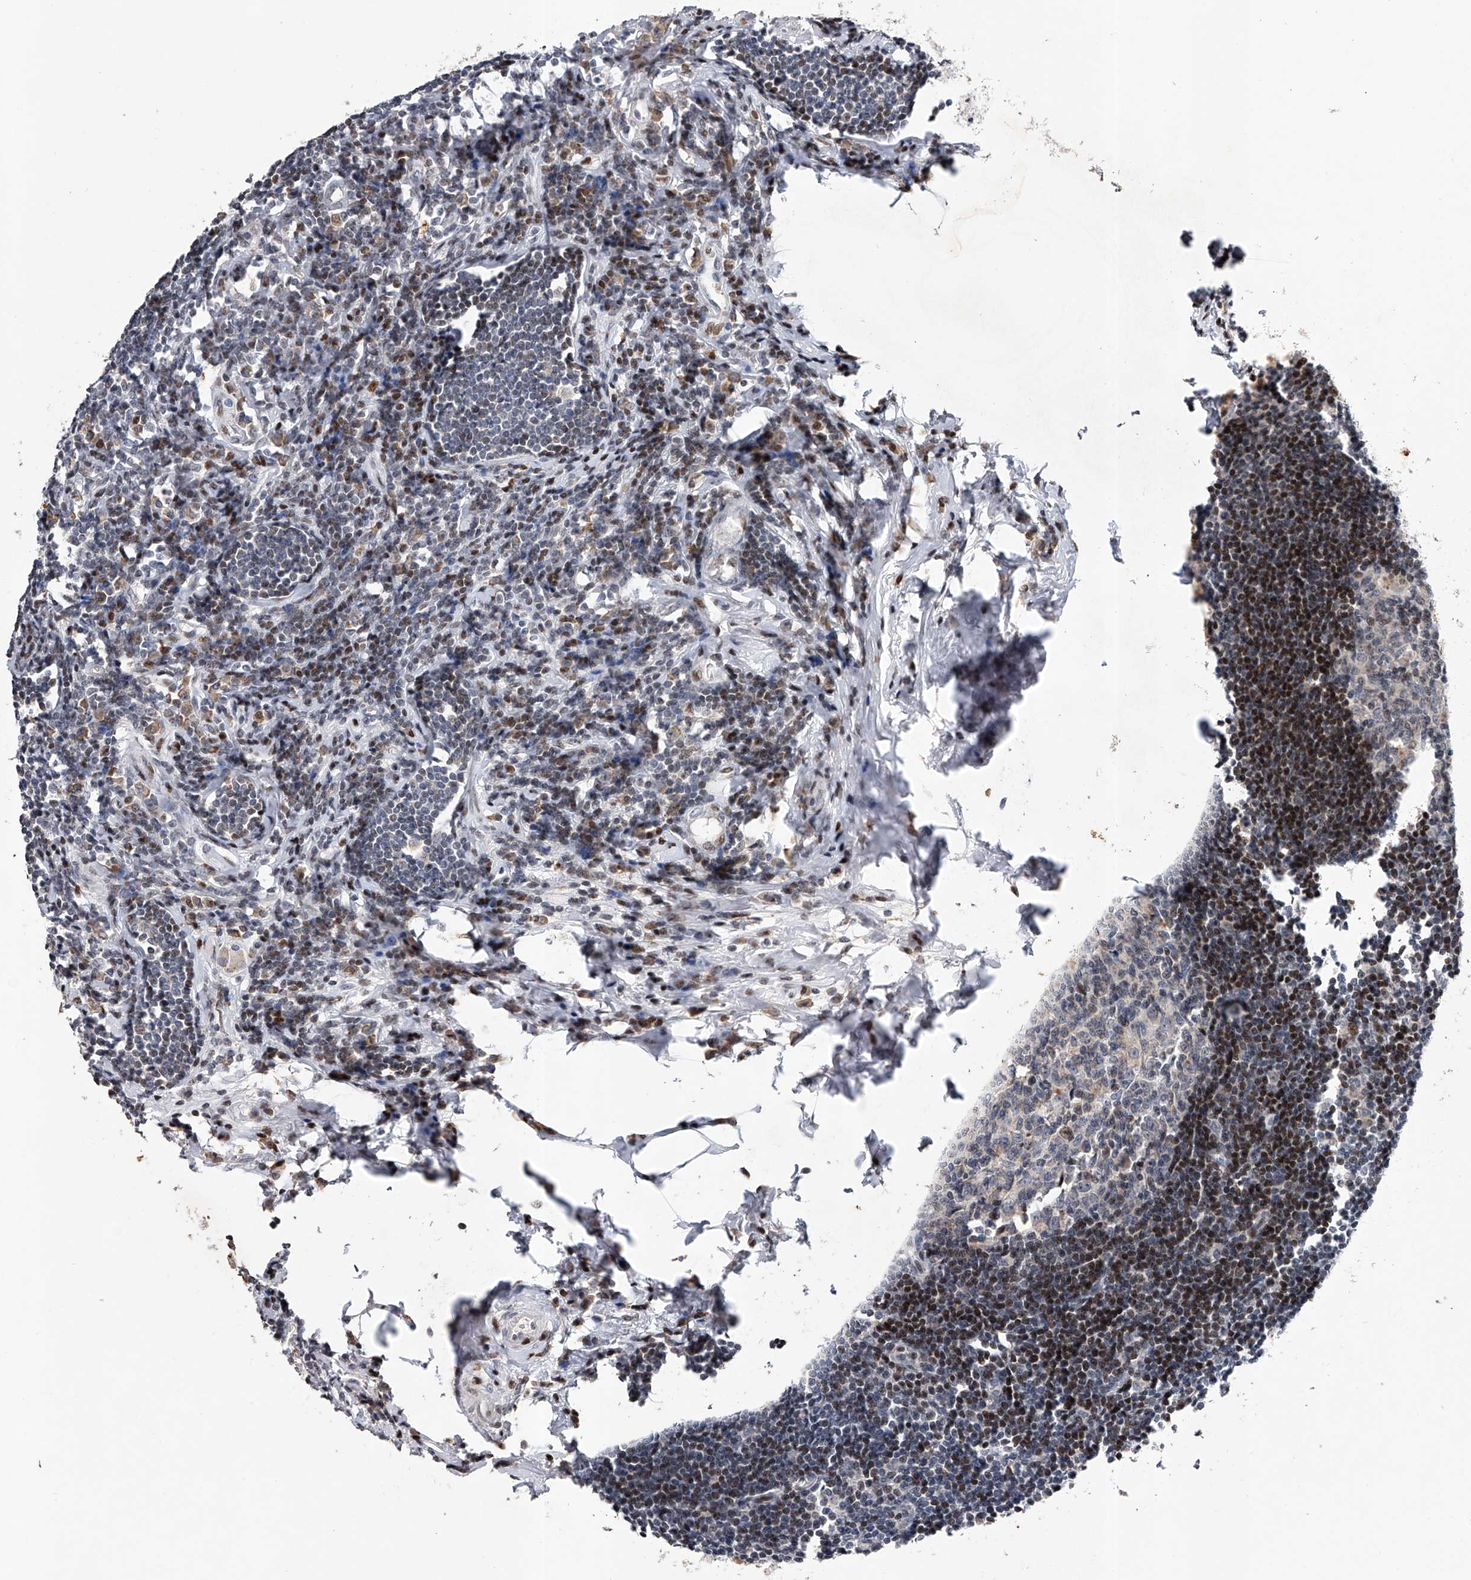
{"staining": {"intensity": "negative", "quantity": "none", "location": "none"}, "tissue": "appendix", "cell_type": "Glandular cells", "image_type": "normal", "snomed": [{"axis": "morphology", "description": "Normal tissue, NOS"}, {"axis": "topography", "description": "Appendix"}], "caption": "A micrograph of appendix stained for a protein displays no brown staining in glandular cells. (Stains: DAB (3,3'-diaminobenzidine) immunohistochemistry (IHC) with hematoxylin counter stain, Microscopy: brightfield microscopy at high magnification).", "gene": "RWDD2A", "patient": {"sex": "female", "age": 54}}